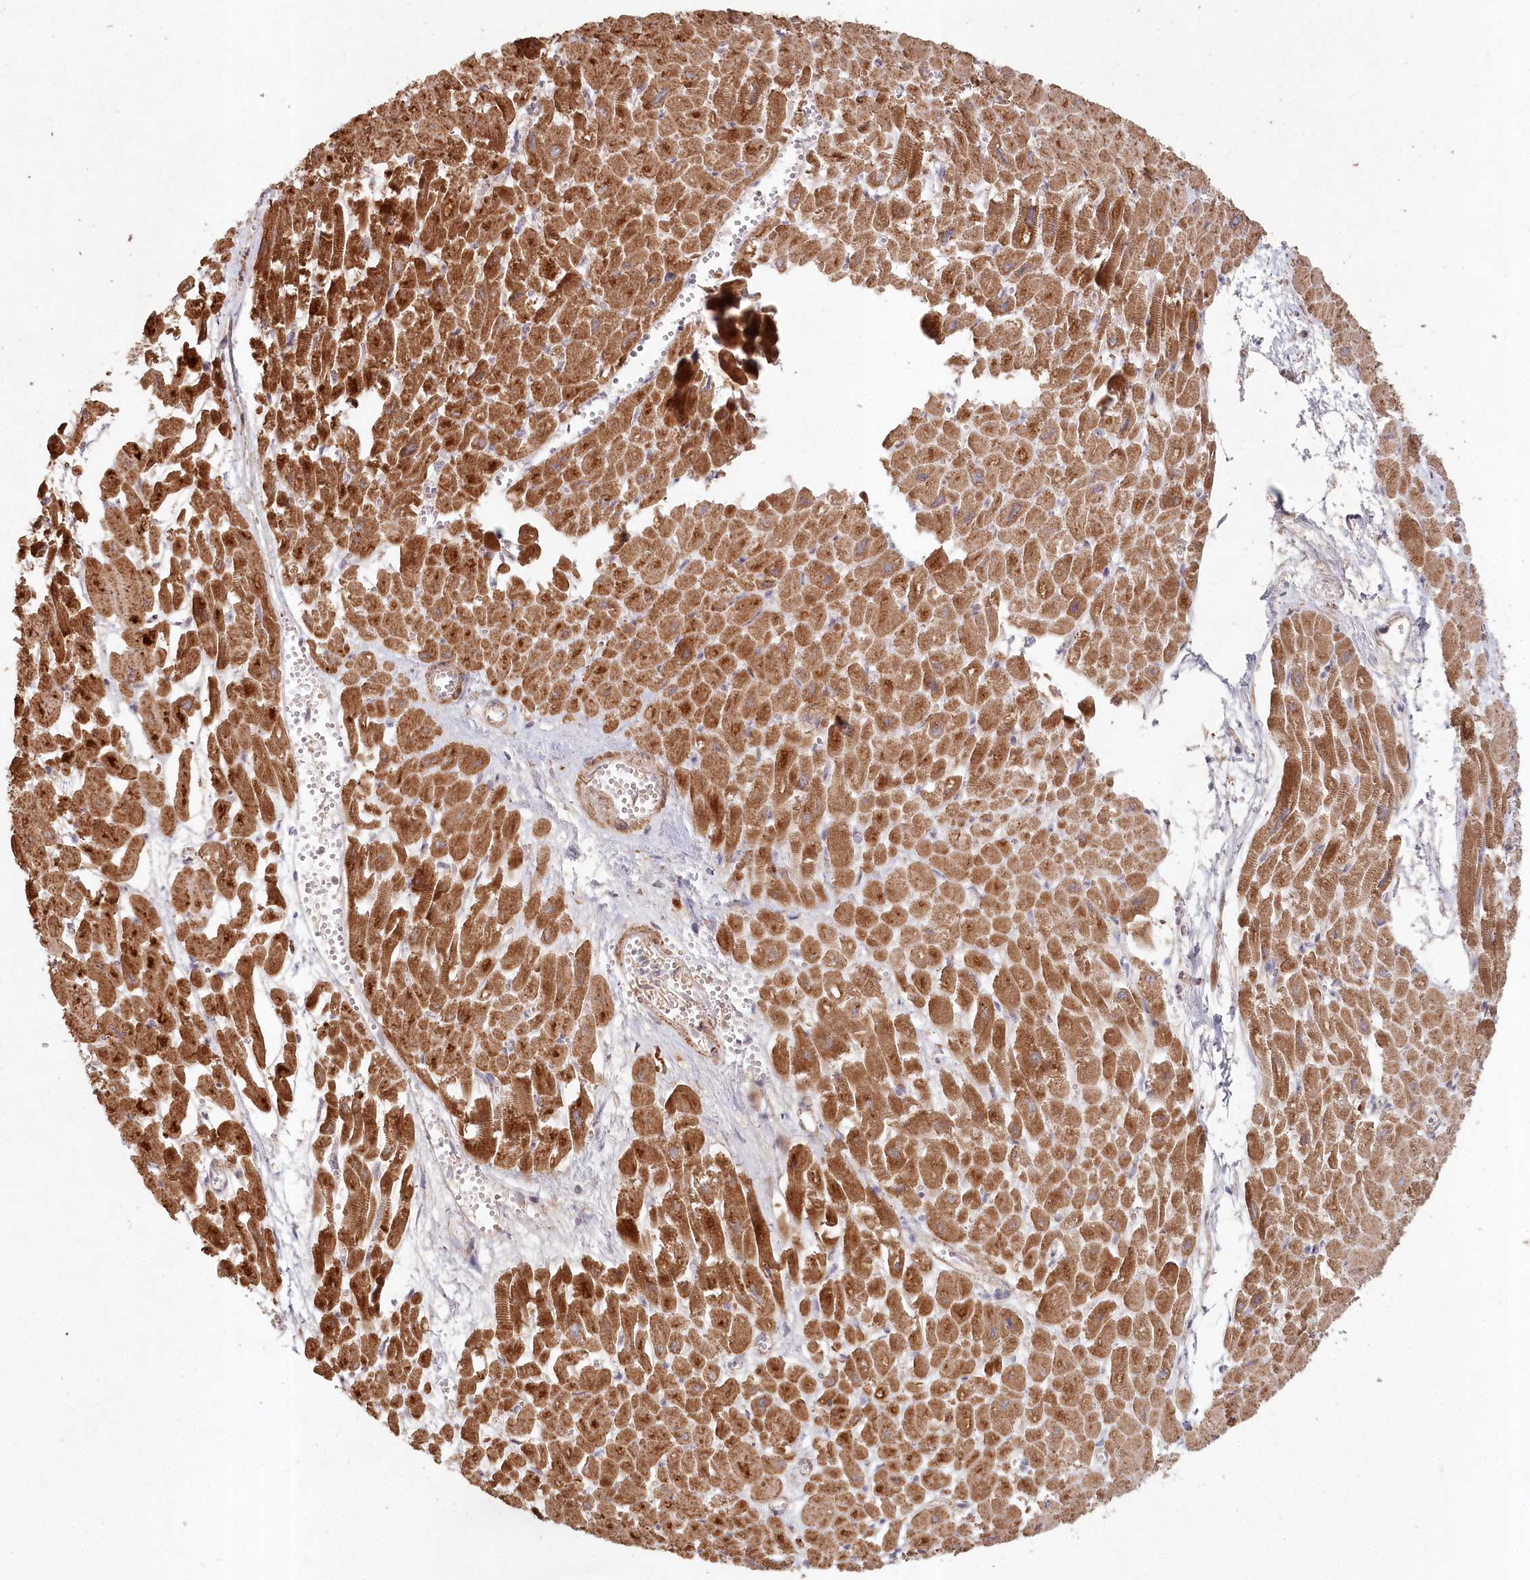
{"staining": {"intensity": "moderate", "quantity": ">75%", "location": "cytoplasmic/membranous"}, "tissue": "heart muscle", "cell_type": "Cardiomyocytes", "image_type": "normal", "snomed": [{"axis": "morphology", "description": "Normal tissue, NOS"}, {"axis": "topography", "description": "Heart"}], "caption": "Heart muscle stained with a protein marker reveals moderate staining in cardiomyocytes.", "gene": "HAL", "patient": {"sex": "male", "age": 54}}